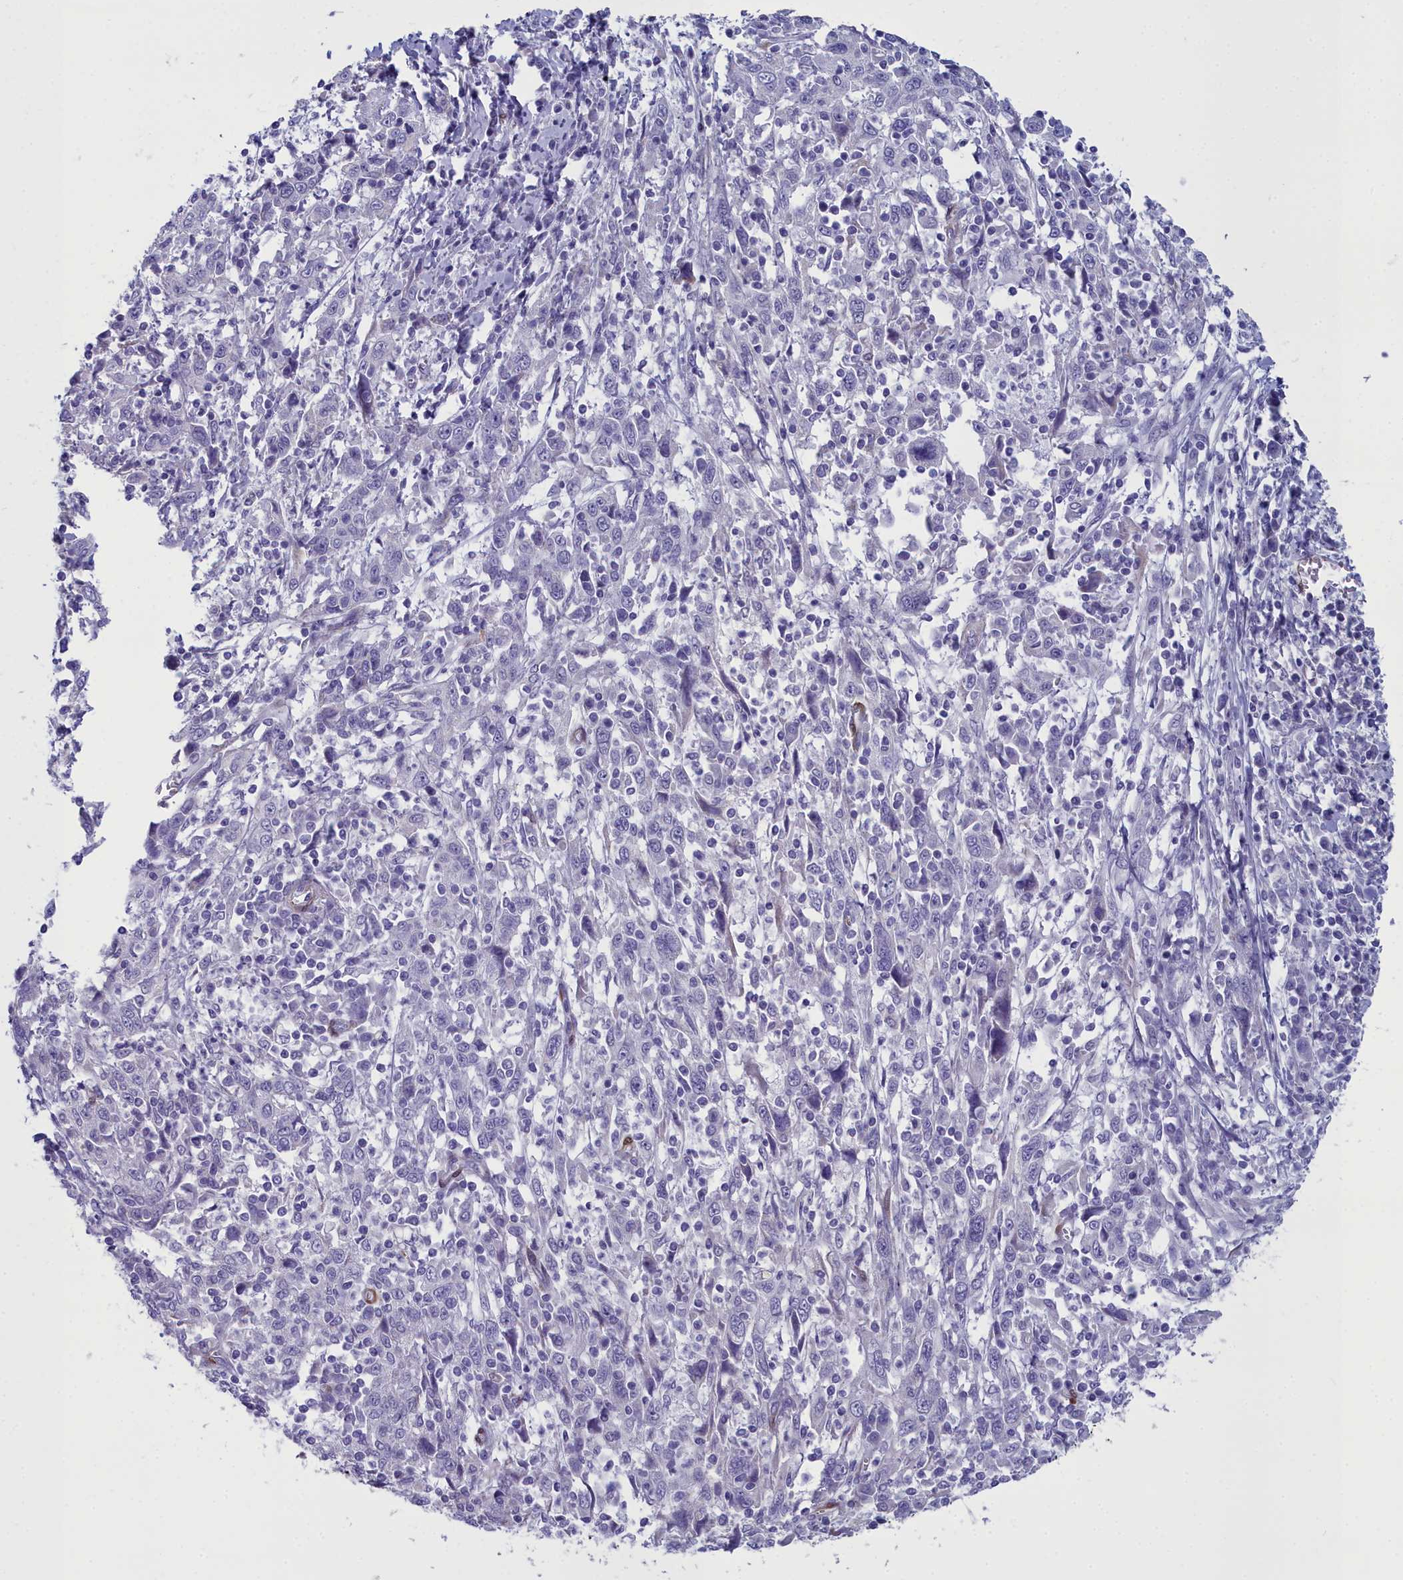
{"staining": {"intensity": "negative", "quantity": "none", "location": "none"}, "tissue": "cervical cancer", "cell_type": "Tumor cells", "image_type": "cancer", "snomed": [{"axis": "morphology", "description": "Squamous cell carcinoma, NOS"}, {"axis": "topography", "description": "Cervix"}], "caption": "Cervical cancer was stained to show a protein in brown. There is no significant expression in tumor cells.", "gene": "PPP1R14A", "patient": {"sex": "female", "age": 46}}